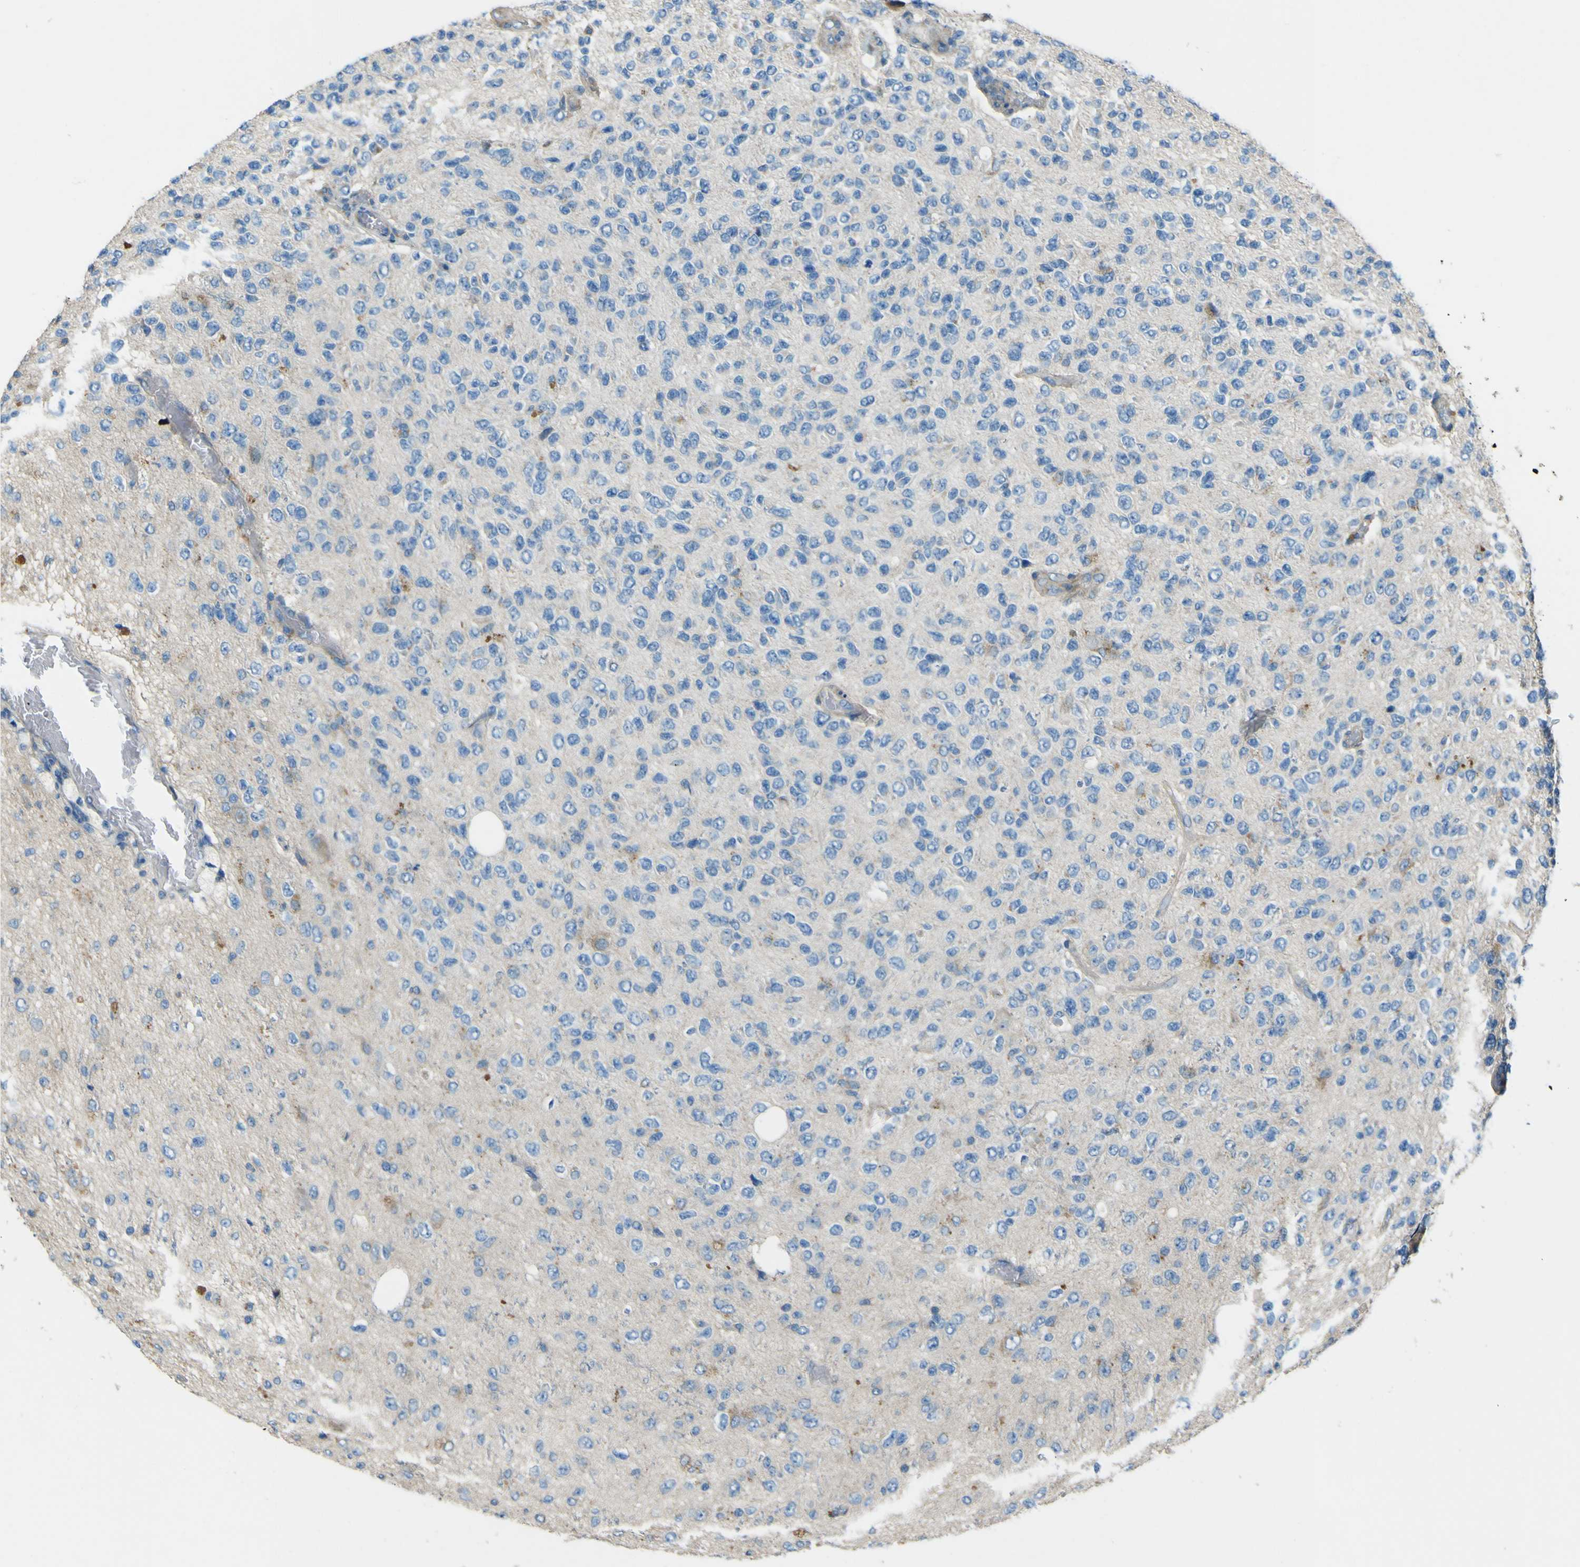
{"staining": {"intensity": "negative", "quantity": "none", "location": "none"}, "tissue": "glioma", "cell_type": "Tumor cells", "image_type": "cancer", "snomed": [{"axis": "morphology", "description": "Glioma, malignant, High grade"}, {"axis": "topography", "description": "pancreas cauda"}], "caption": "IHC histopathology image of neoplastic tissue: malignant glioma (high-grade) stained with DAB shows no significant protein staining in tumor cells. The staining is performed using DAB brown chromogen with nuclei counter-stained in using hematoxylin.", "gene": "NAALADL2", "patient": {"sex": "male", "age": 60}}